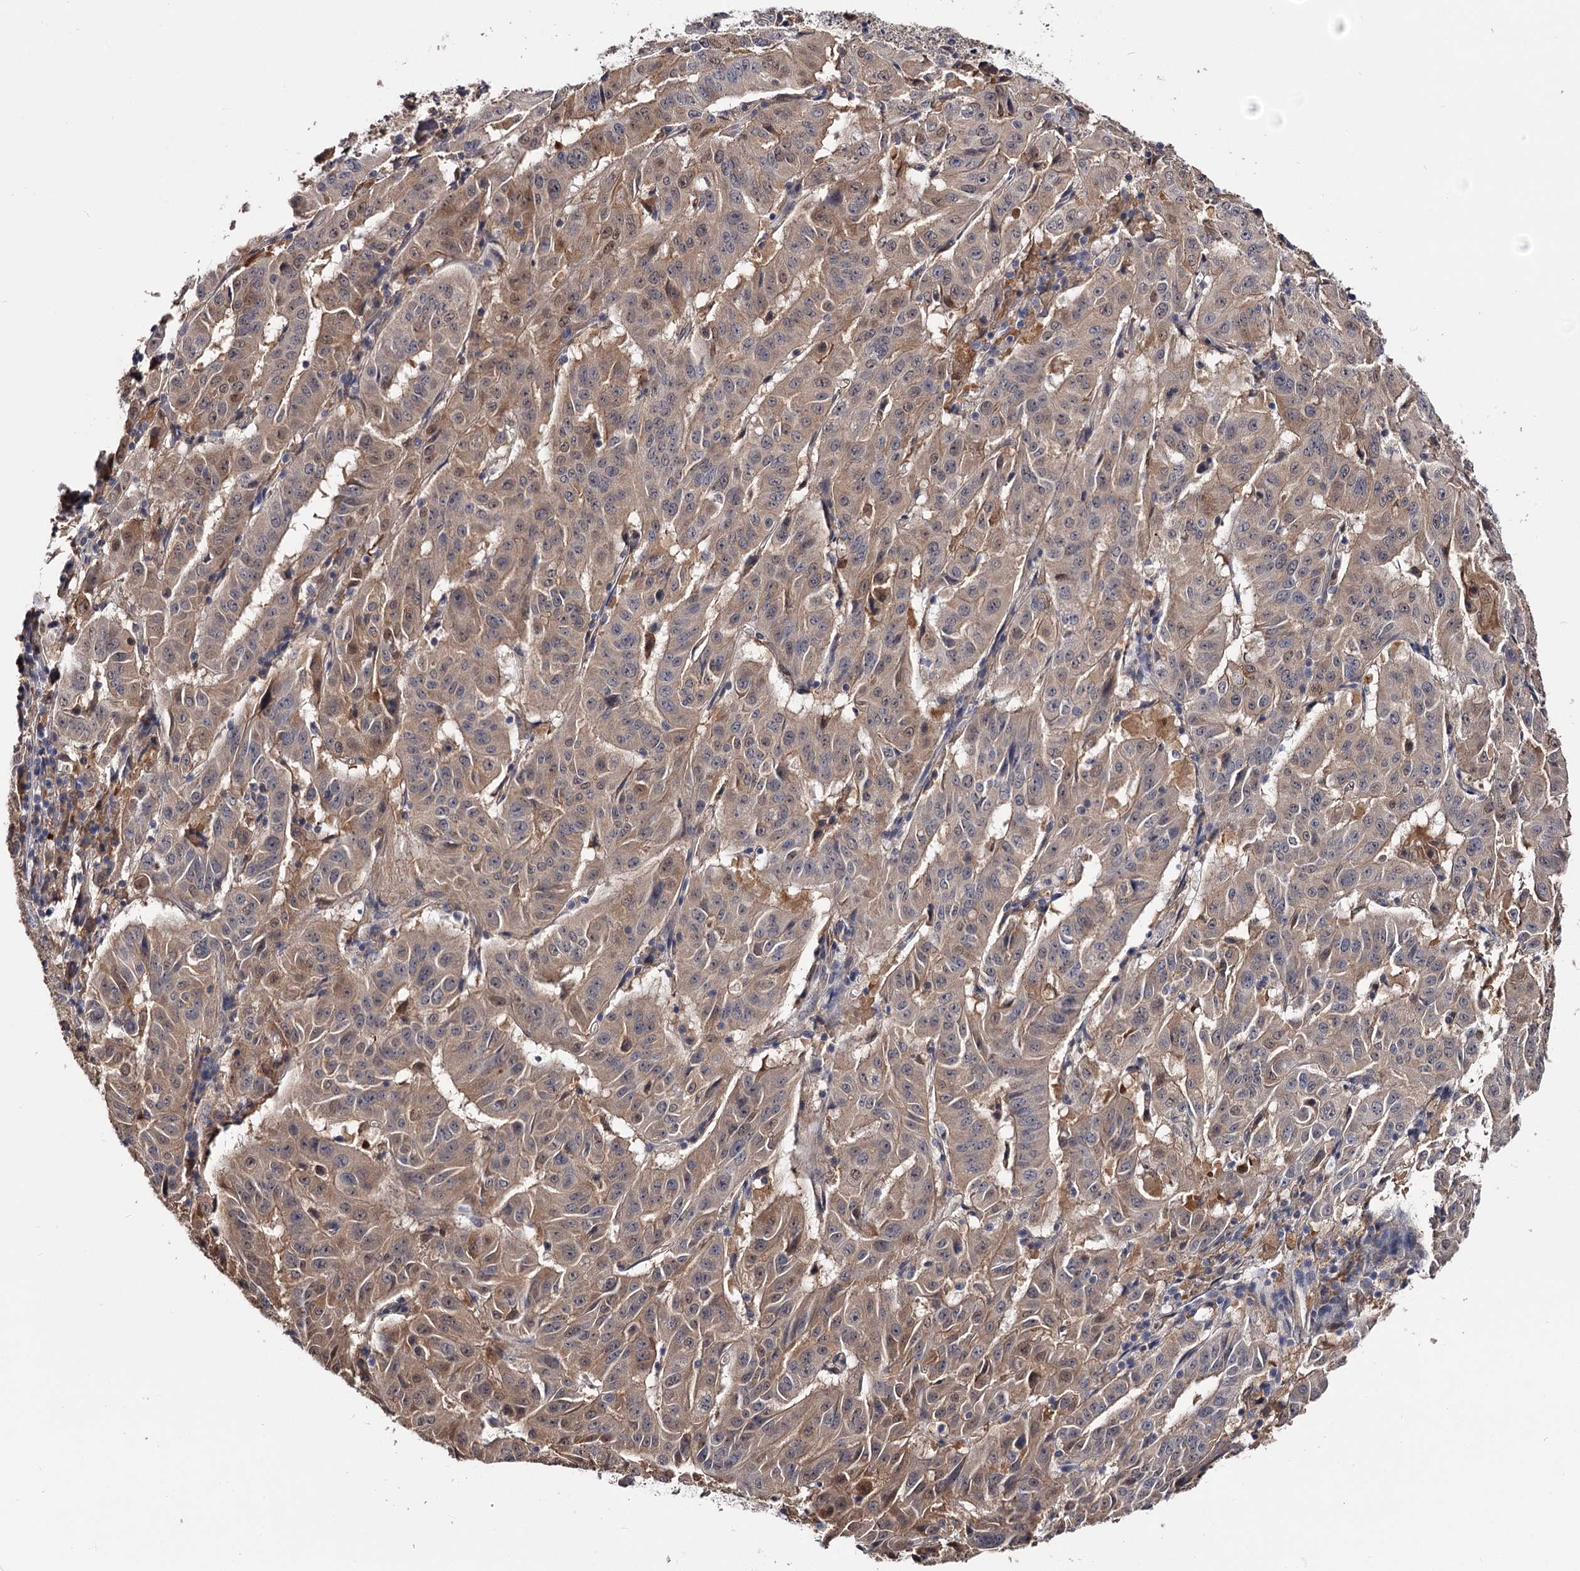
{"staining": {"intensity": "weak", "quantity": "25%-75%", "location": "cytoplasmic/membranous"}, "tissue": "pancreatic cancer", "cell_type": "Tumor cells", "image_type": "cancer", "snomed": [{"axis": "morphology", "description": "Adenocarcinoma, NOS"}, {"axis": "topography", "description": "Pancreas"}], "caption": "This is an image of IHC staining of pancreatic cancer, which shows weak staining in the cytoplasmic/membranous of tumor cells.", "gene": "GSTO1", "patient": {"sex": "male", "age": 63}}